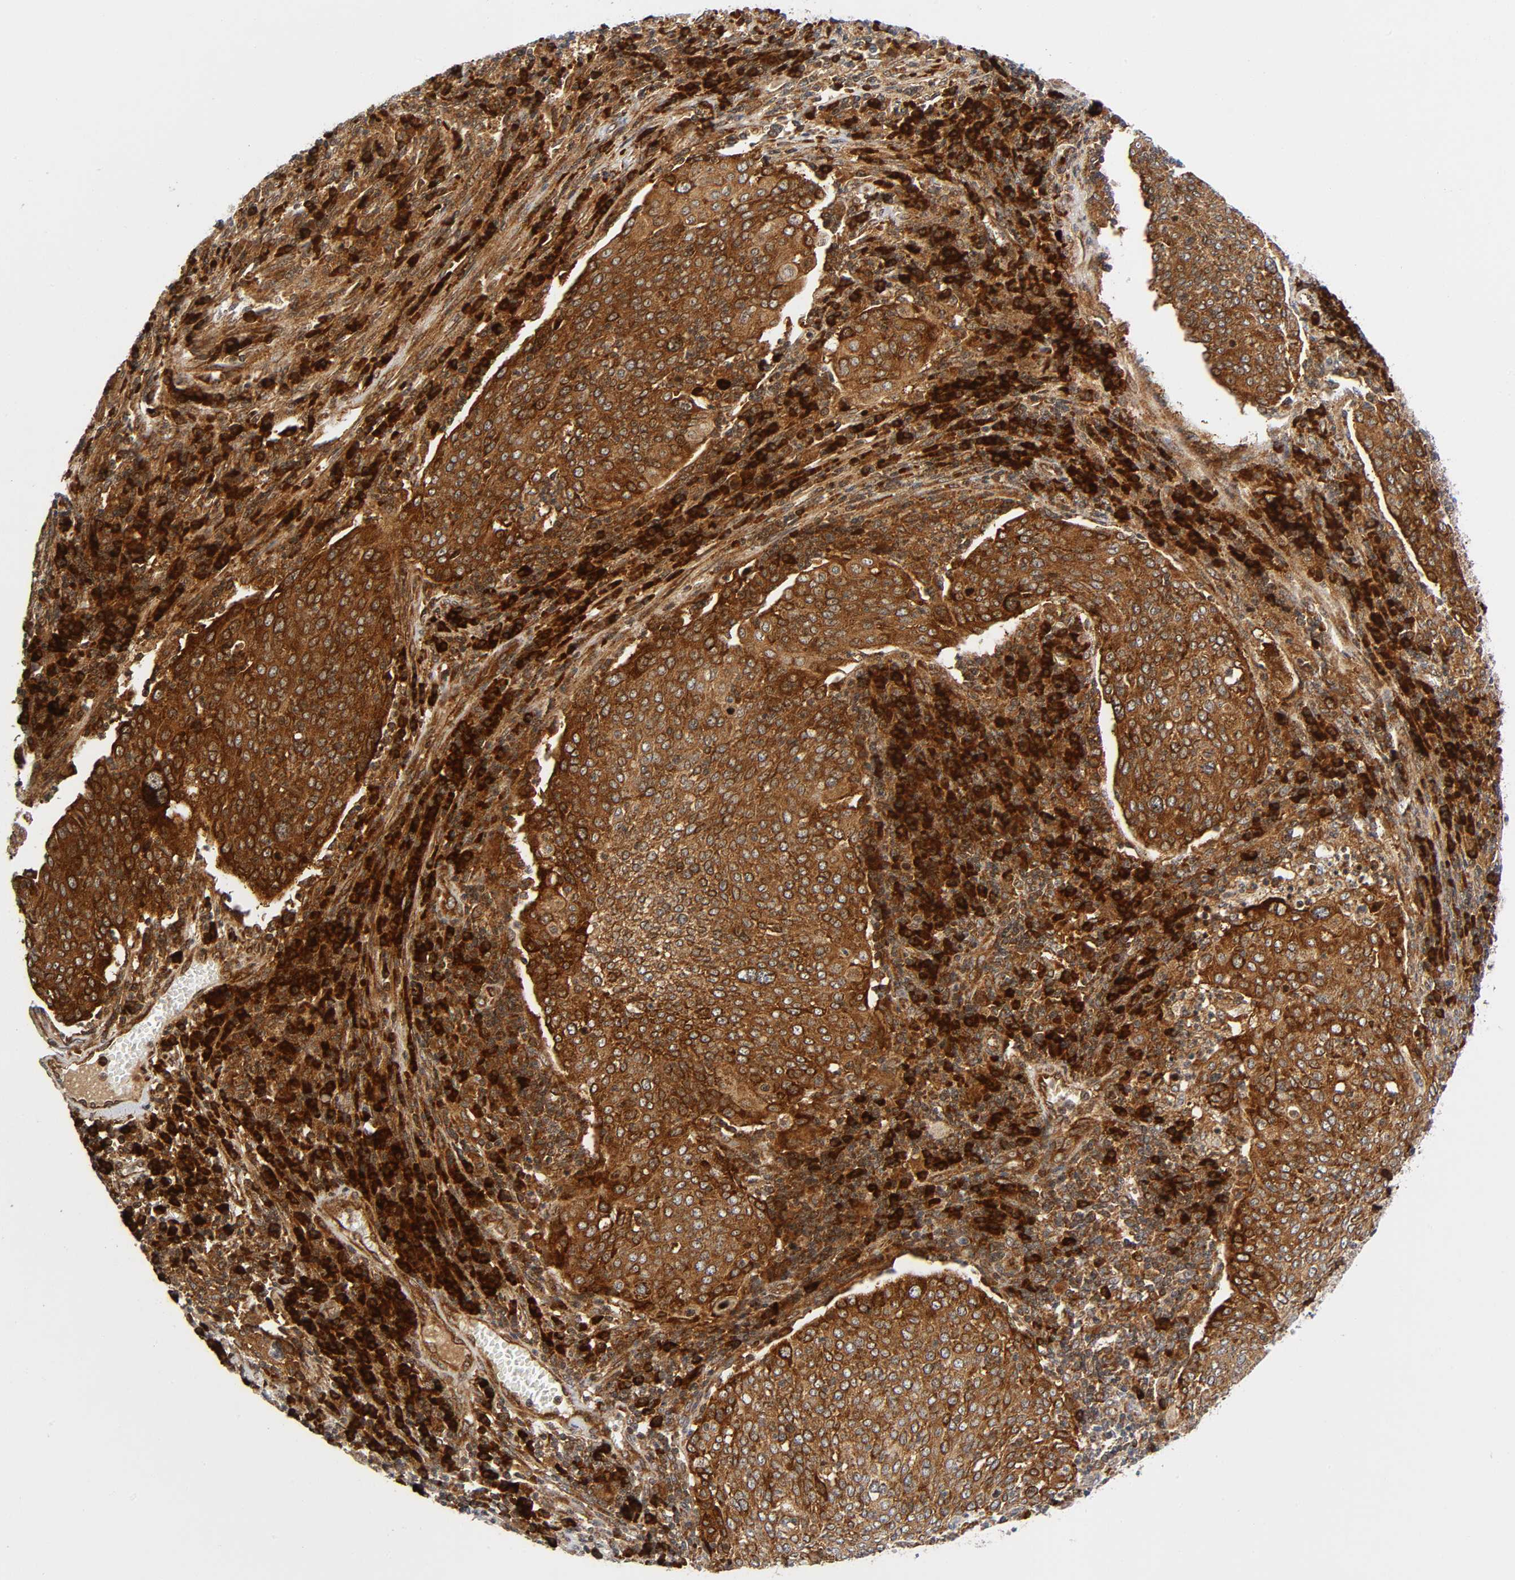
{"staining": {"intensity": "strong", "quantity": ">75%", "location": "cytoplasmic/membranous"}, "tissue": "cervical cancer", "cell_type": "Tumor cells", "image_type": "cancer", "snomed": [{"axis": "morphology", "description": "Squamous cell carcinoma, NOS"}, {"axis": "topography", "description": "Cervix"}], "caption": "Human cervical cancer (squamous cell carcinoma) stained for a protein (brown) shows strong cytoplasmic/membranous positive staining in about >75% of tumor cells.", "gene": "EIF5", "patient": {"sex": "female", "age": 40}}